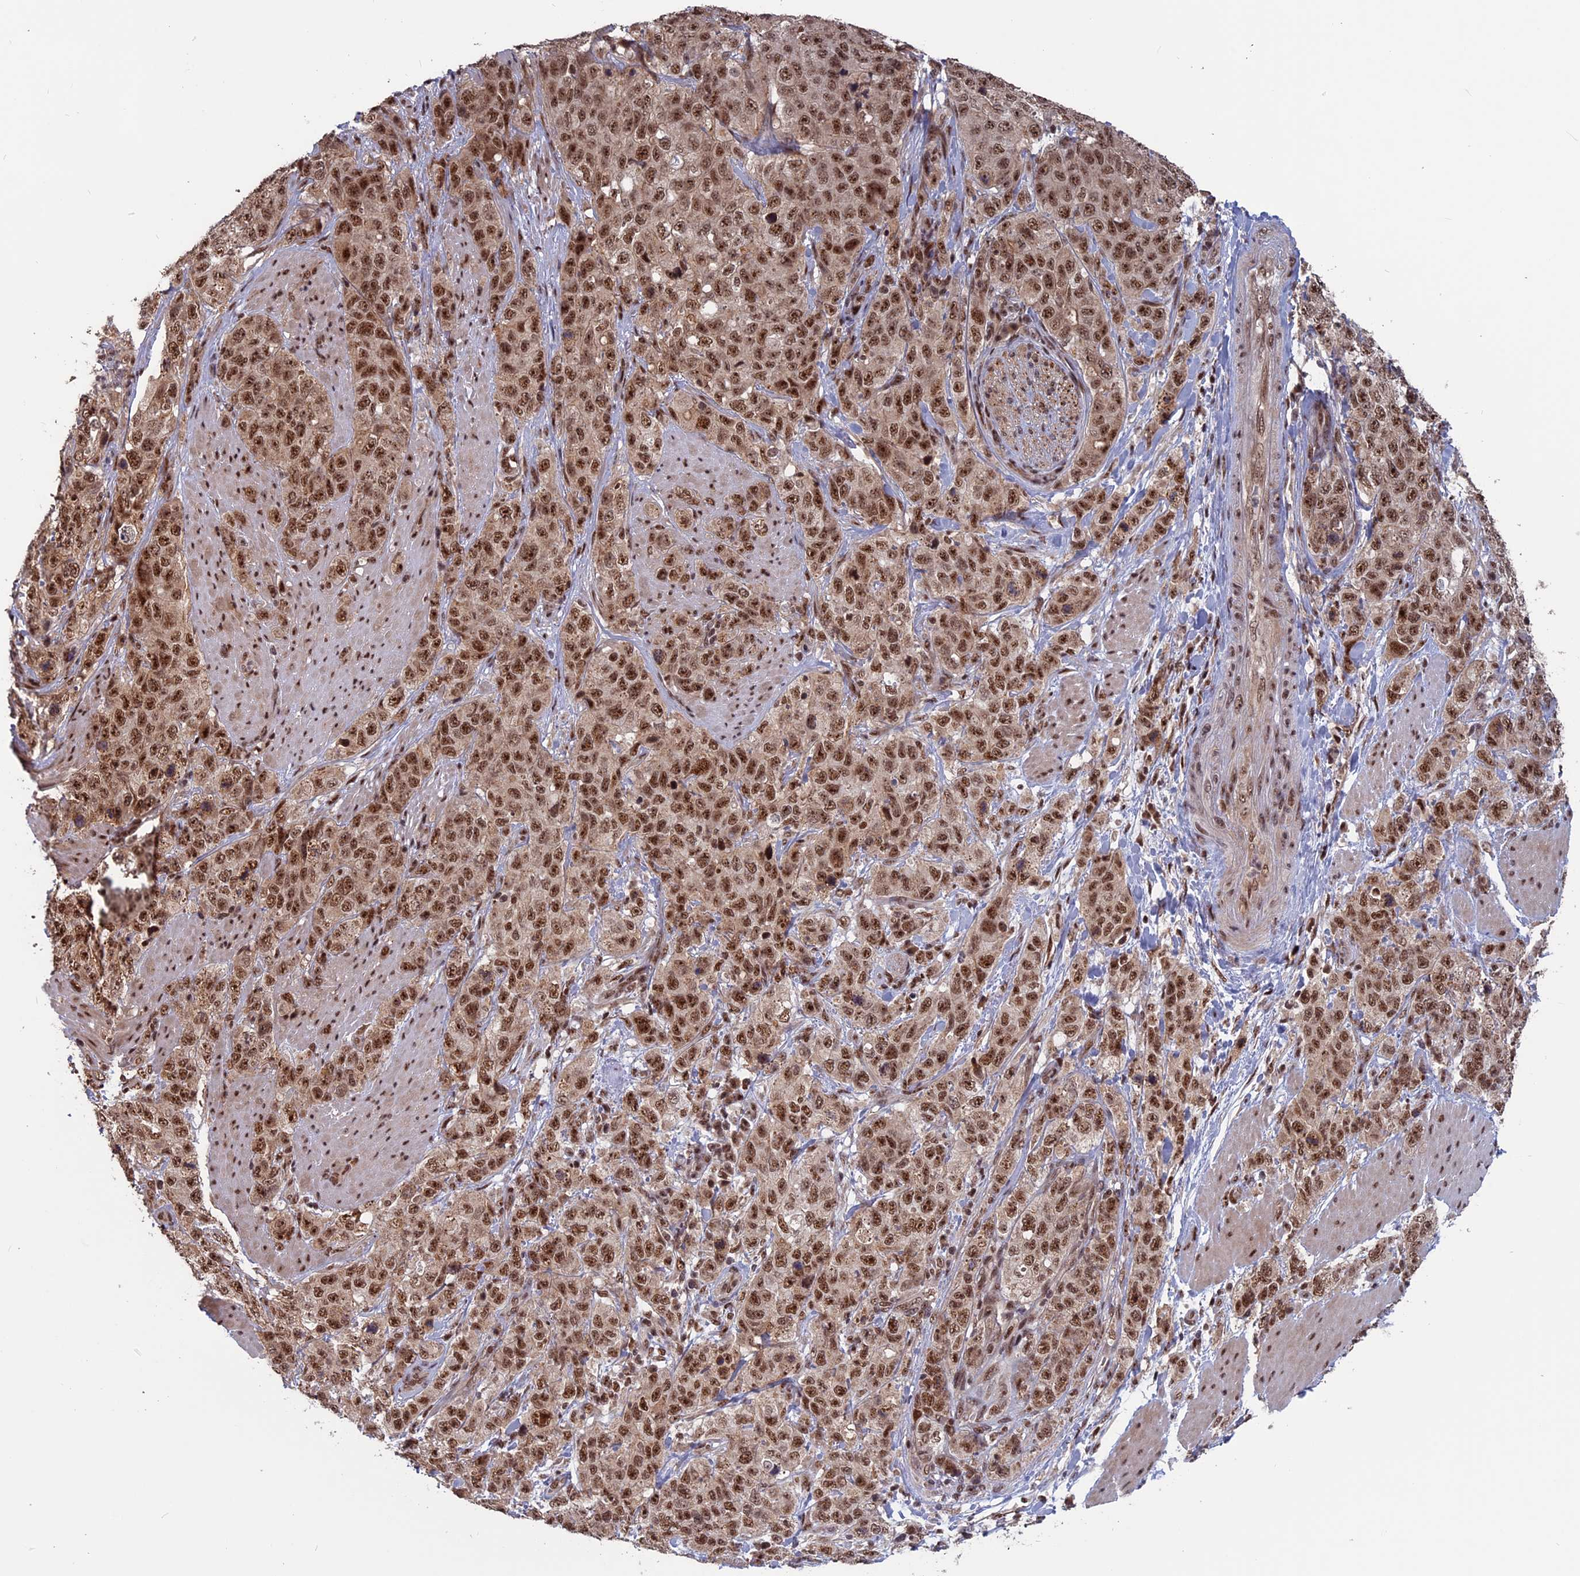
{"staining": {"intensity": "moderate", "quantity": ">75%", "location": "nuclear"}, "tissue": "stomach cancer", "cell_type": "Tumor cells", "image_type": "cancer", "snomed": [{"axis": "morphology", "description": "Adenocarcinoma, NOS"}, {"axis": "topography", "description": "Stomach"}], "caption": "Human stomach adenocarcinoma stained with a brown dye displays moderate nuclear positive positivity in about >75% of tumor cells.", "gene": "CACTIN", "patient": {"sex": "male", "age": 48}}